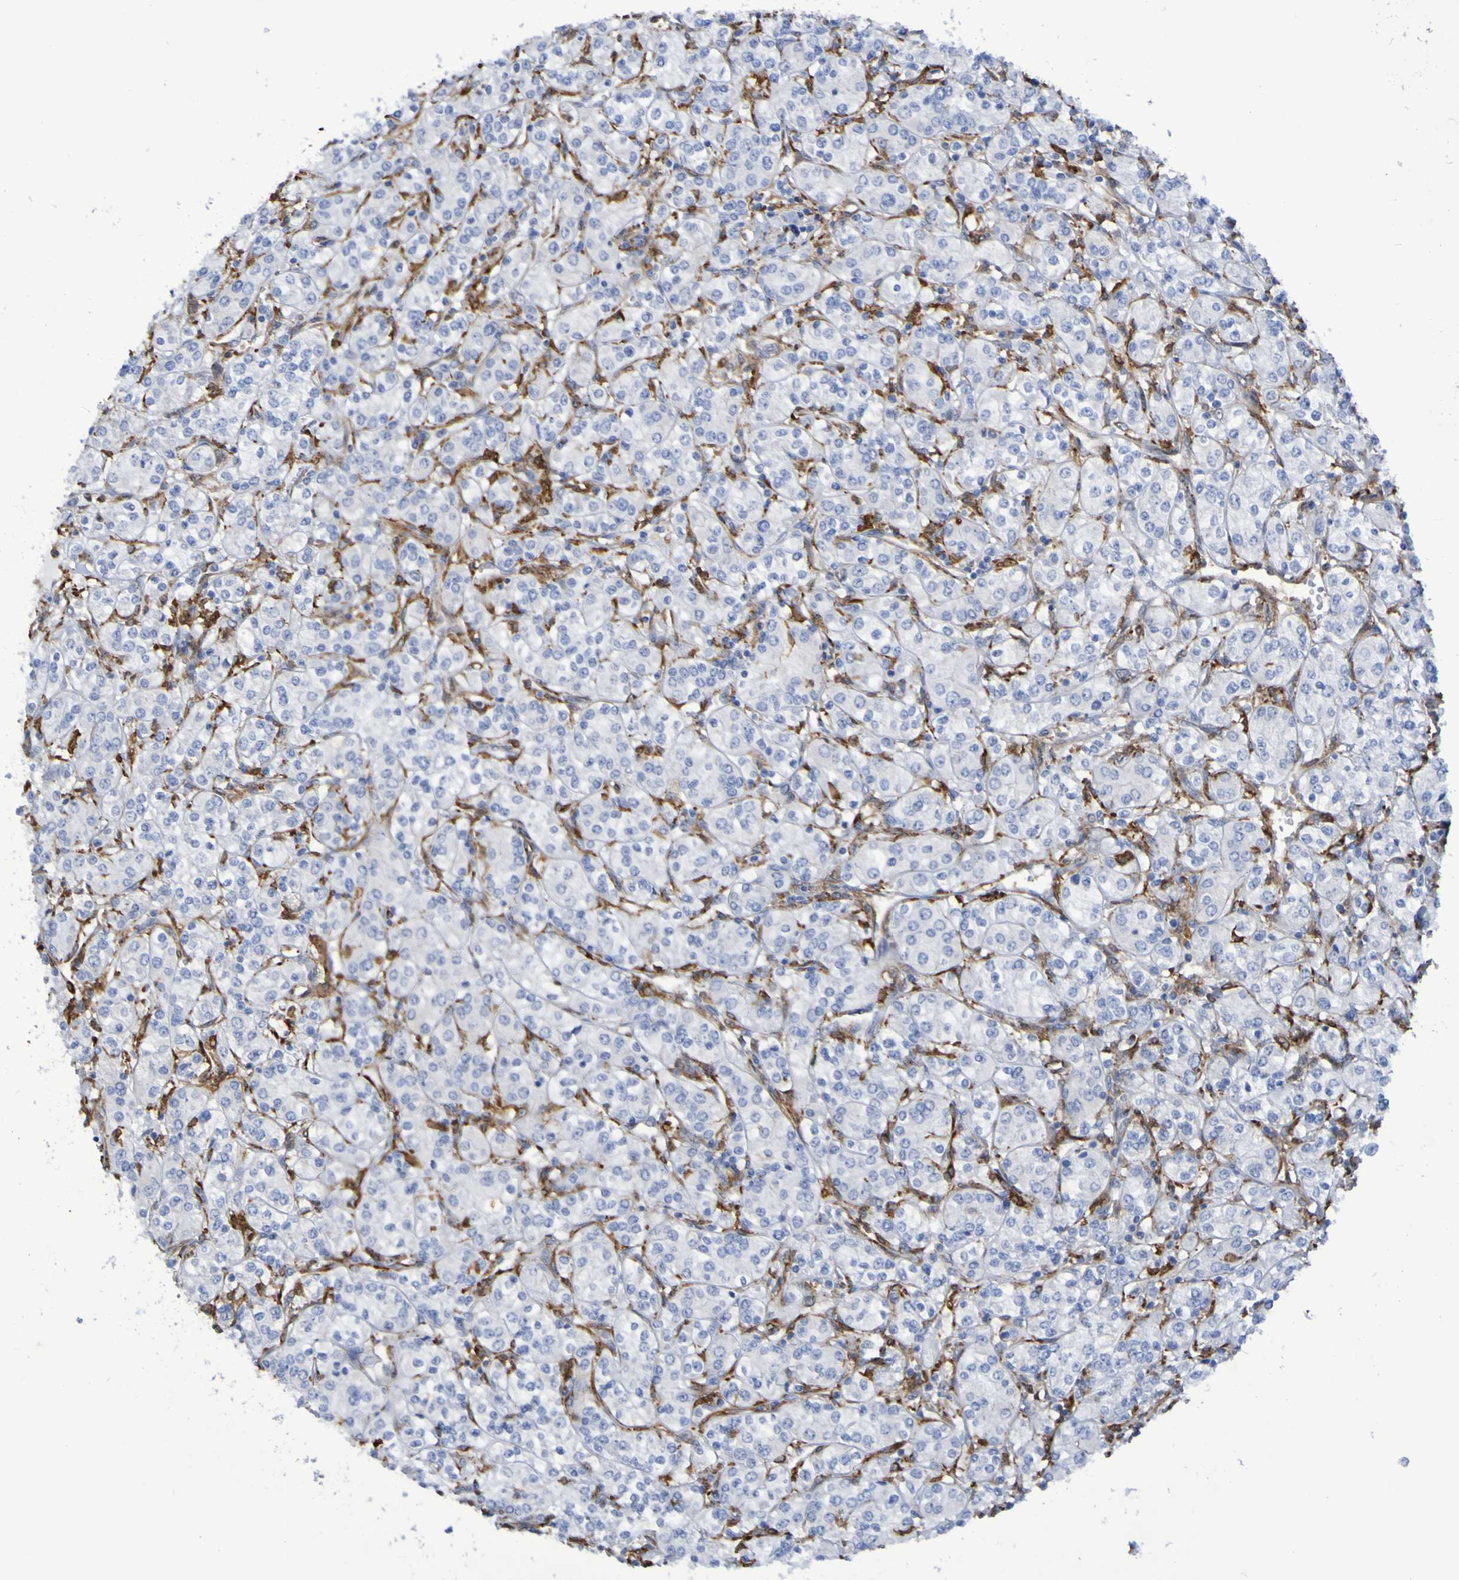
{"staining": {"intensity": "negative", "quantity": "none", "location": "none"}, "tissue": "renal cancer", "cell_type": "Tumor cells", "image_type": "cancer", "snomed": [{"axis": "morphology", "description": "Adenocarcinoma, NOS"}, {"axis": "topography", "description": "Kidney"}], "caption": "An image of human renal cancer is negative for staining in tumor cells.", "gene": "SCRG1", "patient": {"sex": "male", "age": 77}}